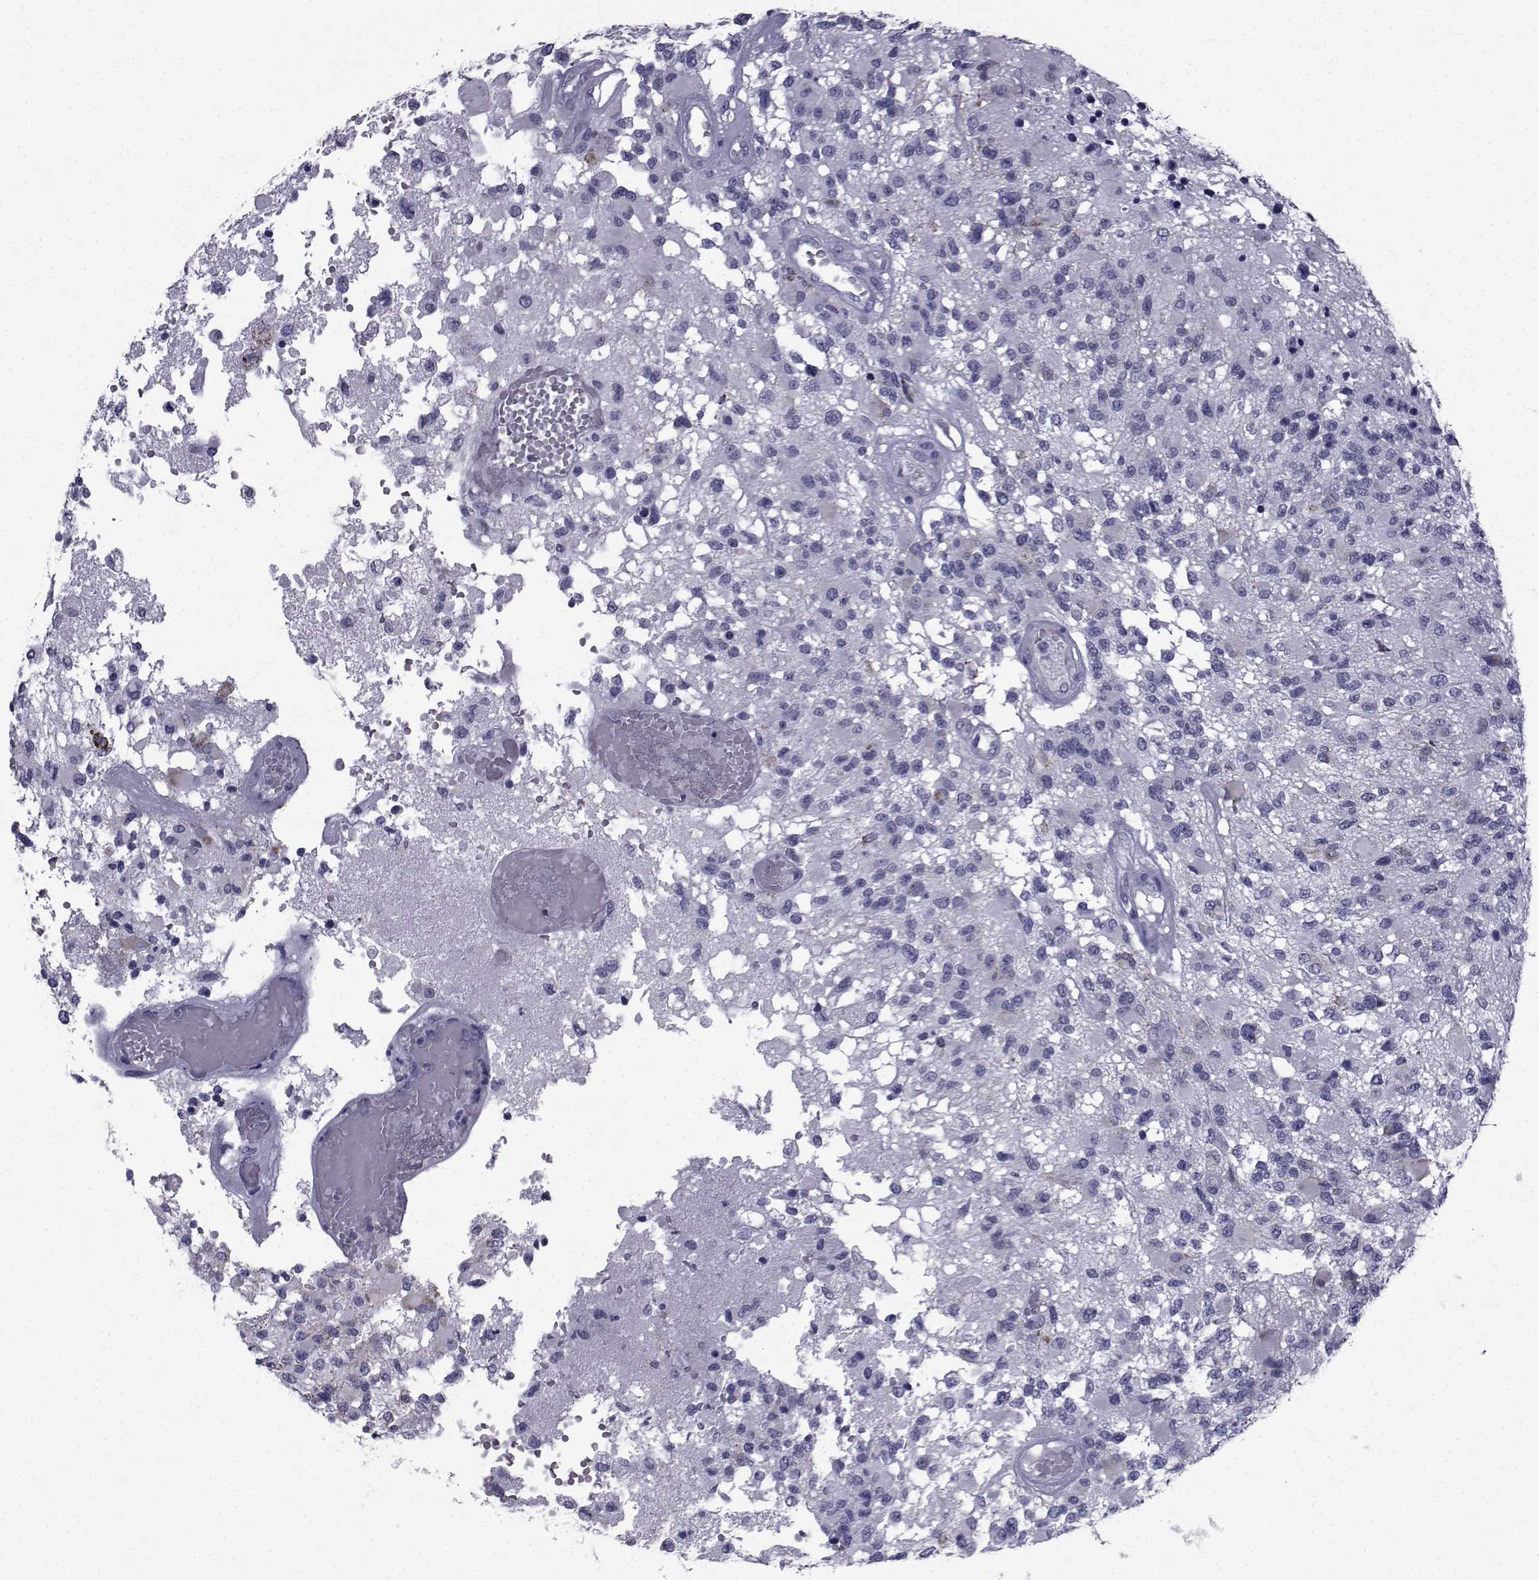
{"staining": {"intensity": "negative", "quantity": "none", "location": "none"}, "tissue": "glioma", "cell_type": "Tumor cells", "image_type": "cancer", "snomed": [{"axis": "morphology", "description": "Glioma, malignant, High grade"}, {"axis": "topography", "description": "Brain"}], "caption": "Histopathology image shows no significant protein positivity in tumor cells of high-grade glioma (malignant).", "gene": "FDXR", "patient": {"sex": "female", "age": 63}}